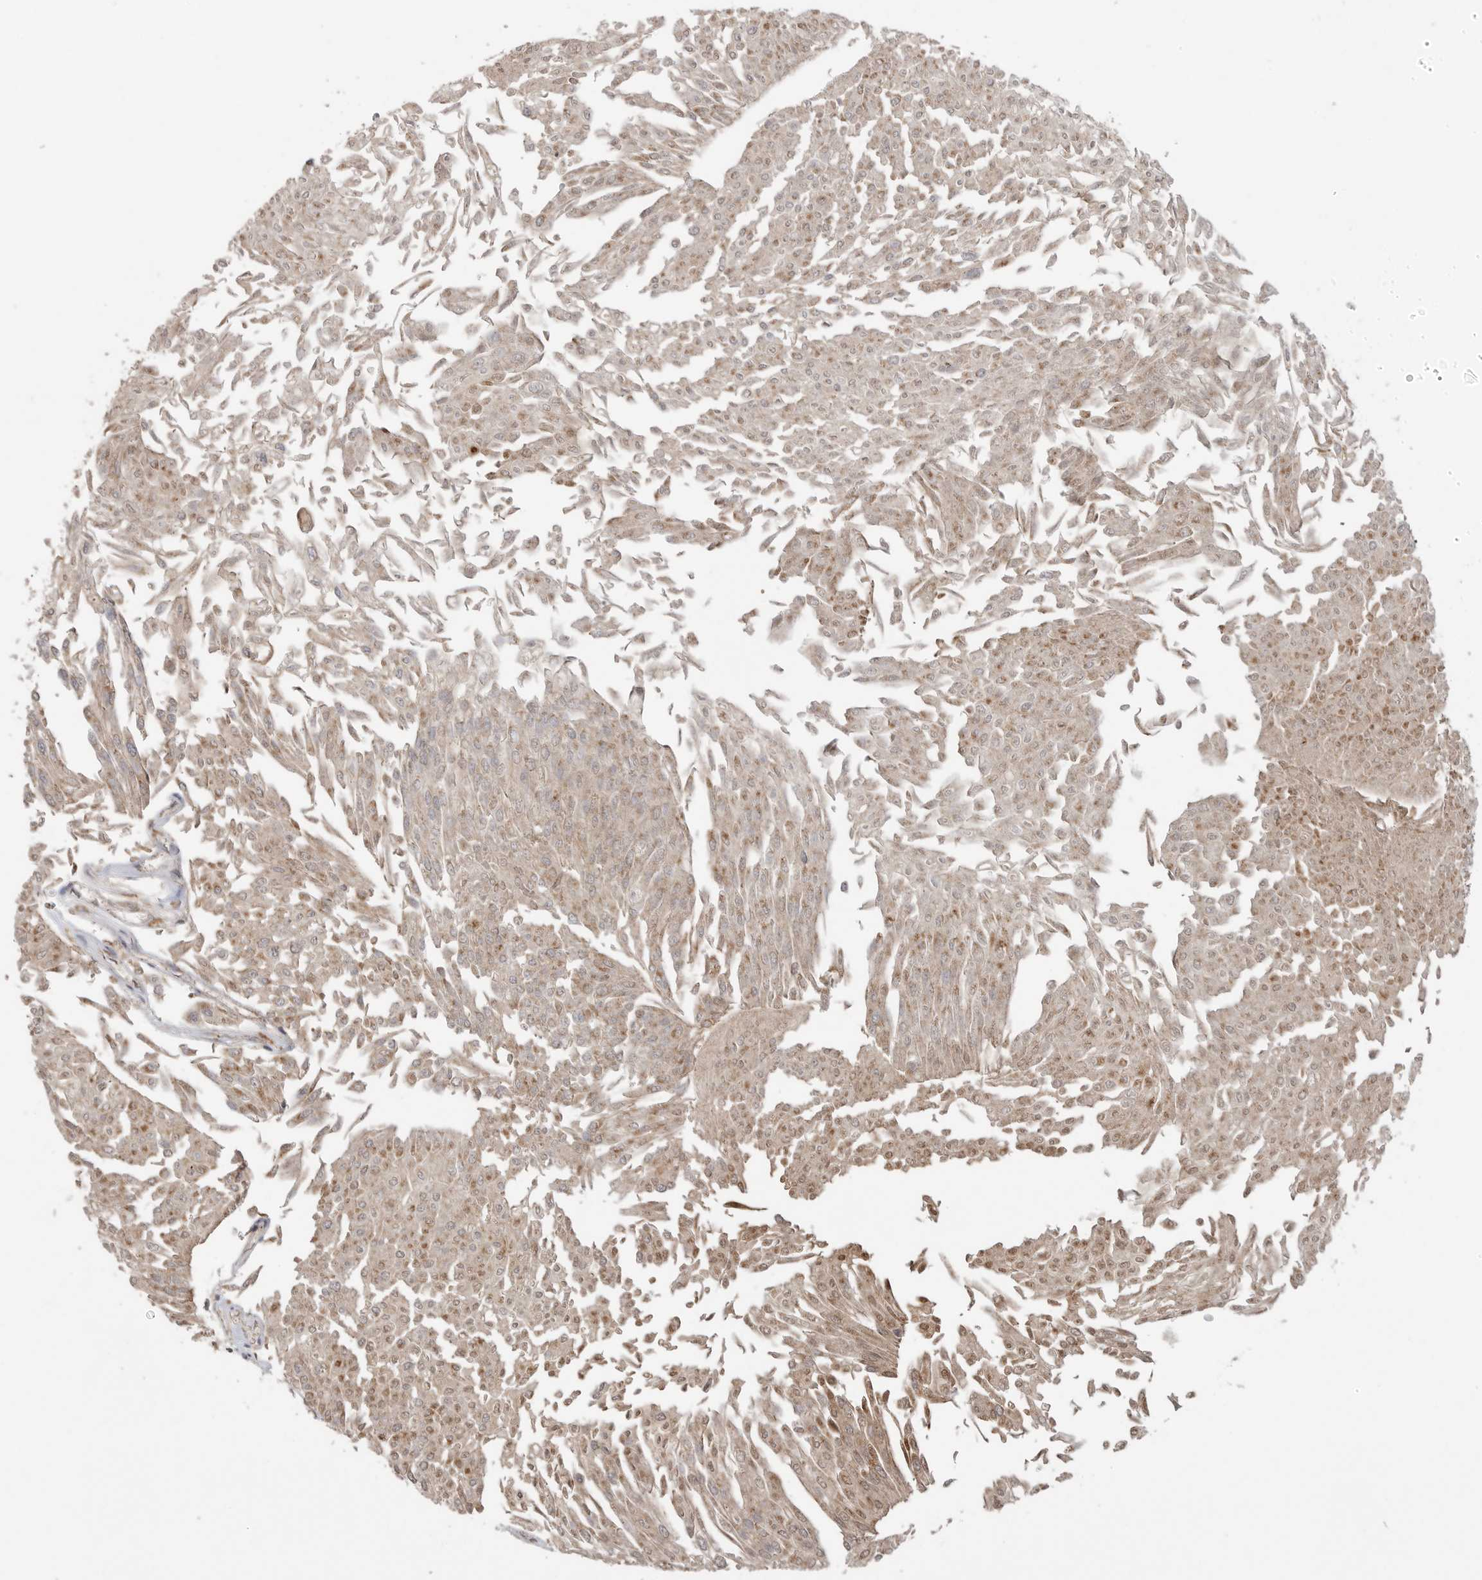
{"staining": {"intensity": "weak", "quantity": ">75%", "location": "cytoplasmic/membranous"}, "tissue": "urothelial cancer", "cell_type": "Tumor cells", "image_type": "cancer", "snomed": [{"axis": "morphology", "description": "Urothelial carcinoma, Low grade"}, {"axis": "topography", "description": "Urinary bladder"}], "caption": "A histopathology image showing weak cytoplasmic/membranous positivity in approximately >75% of tumor cells in urothelial cancer, as visualized by brown immunohistochemical staining.", "gene": "GALNS", "patient": {"sex": "male", "age": 67}}